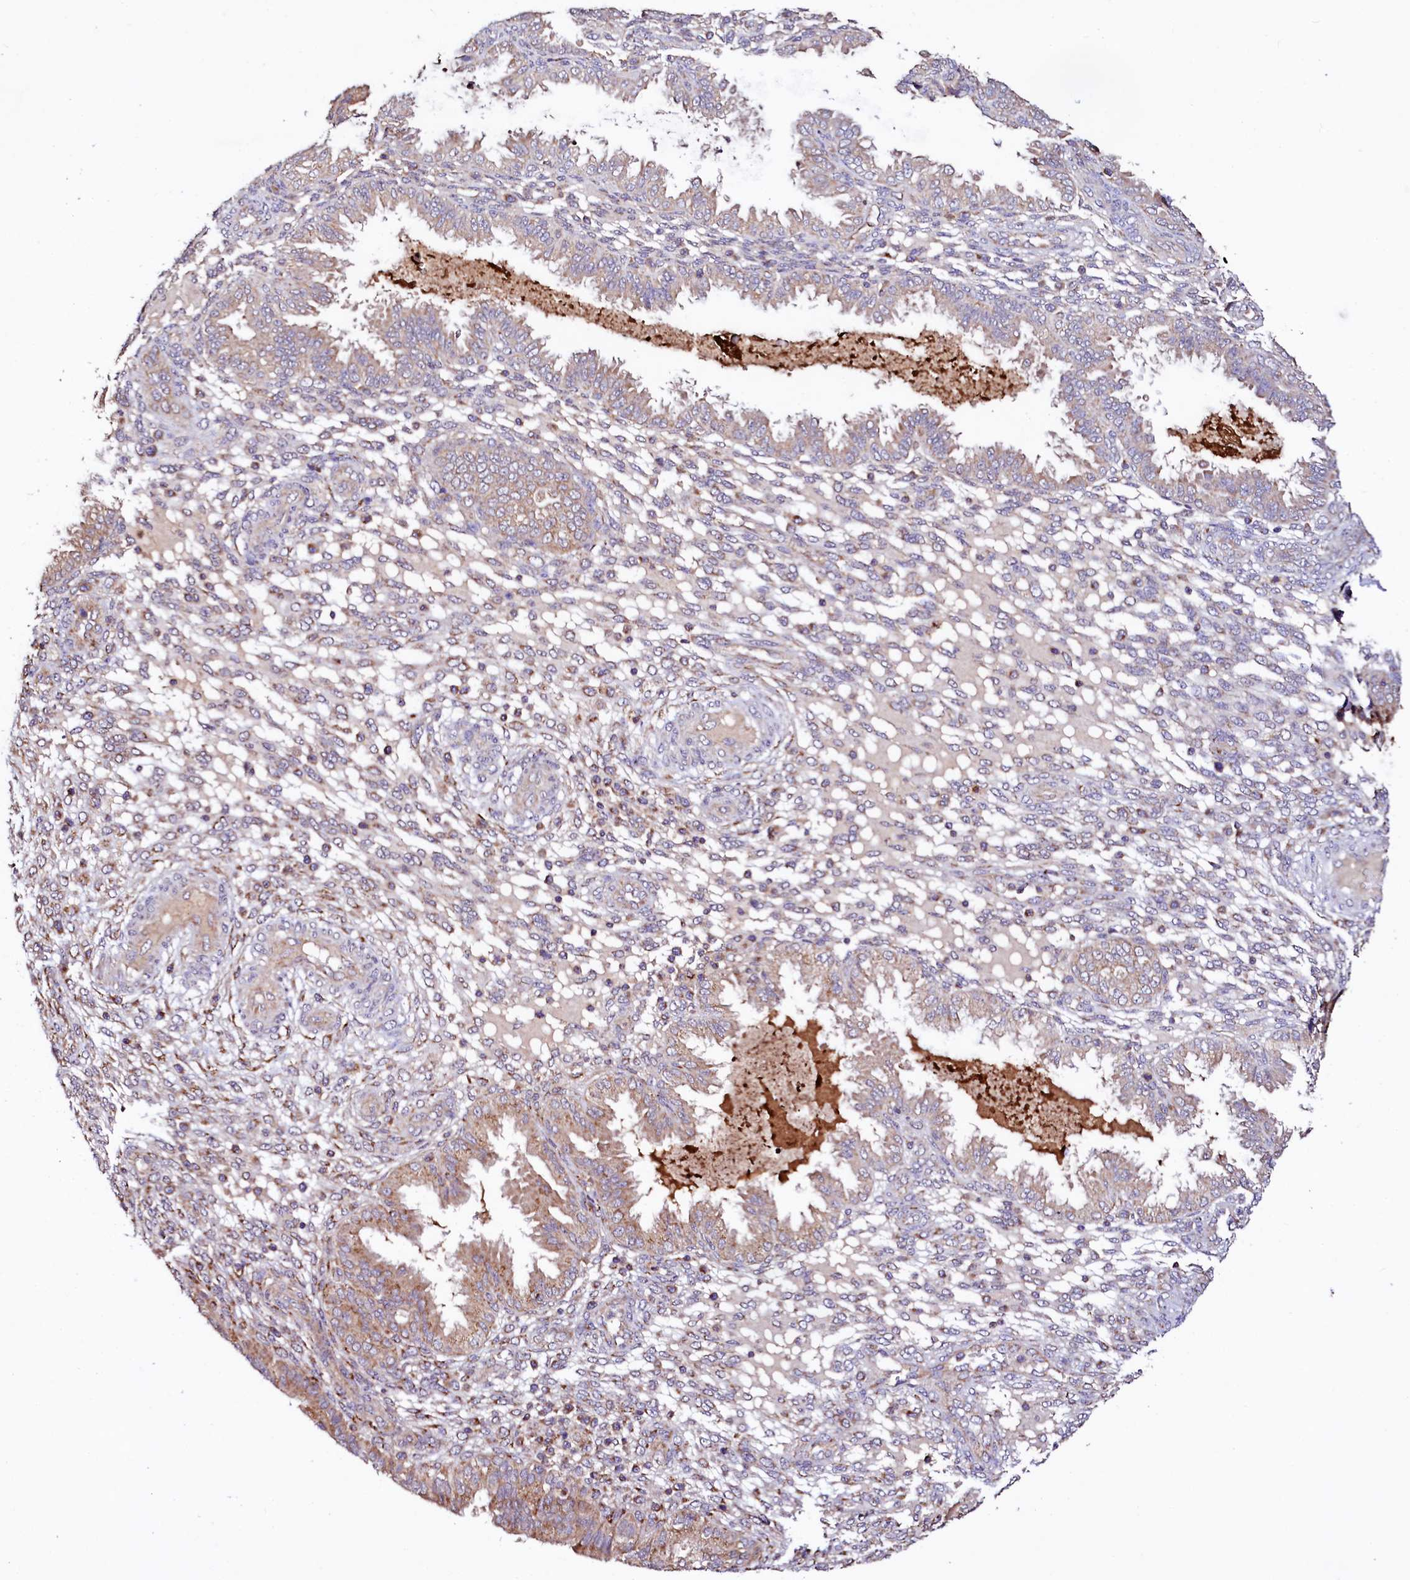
{"staining": {"intensity": "moderate", "quantity": "<25%", "location": "cytoplasmic/membranous"}, "tissue": "endometrium", "cell_type": "Cells in endometrial stroma", "image_type": "normal", "snomed": [{"axis": "morphology", "description": "Normal tissue, NOS"}, {"axis": "topography", "description": "Endometrium"}], "caption": "DAB immunohistochemical staining of benign human endometrium displays moderate cytoplasmic/membranous protein staining in approximately <25% of cells in endometrial stroma. (IHC, brightfield microscopy, high magnification).", "gene": "ST3GAL1", "patient": {"sex": "female", "age": 33}}